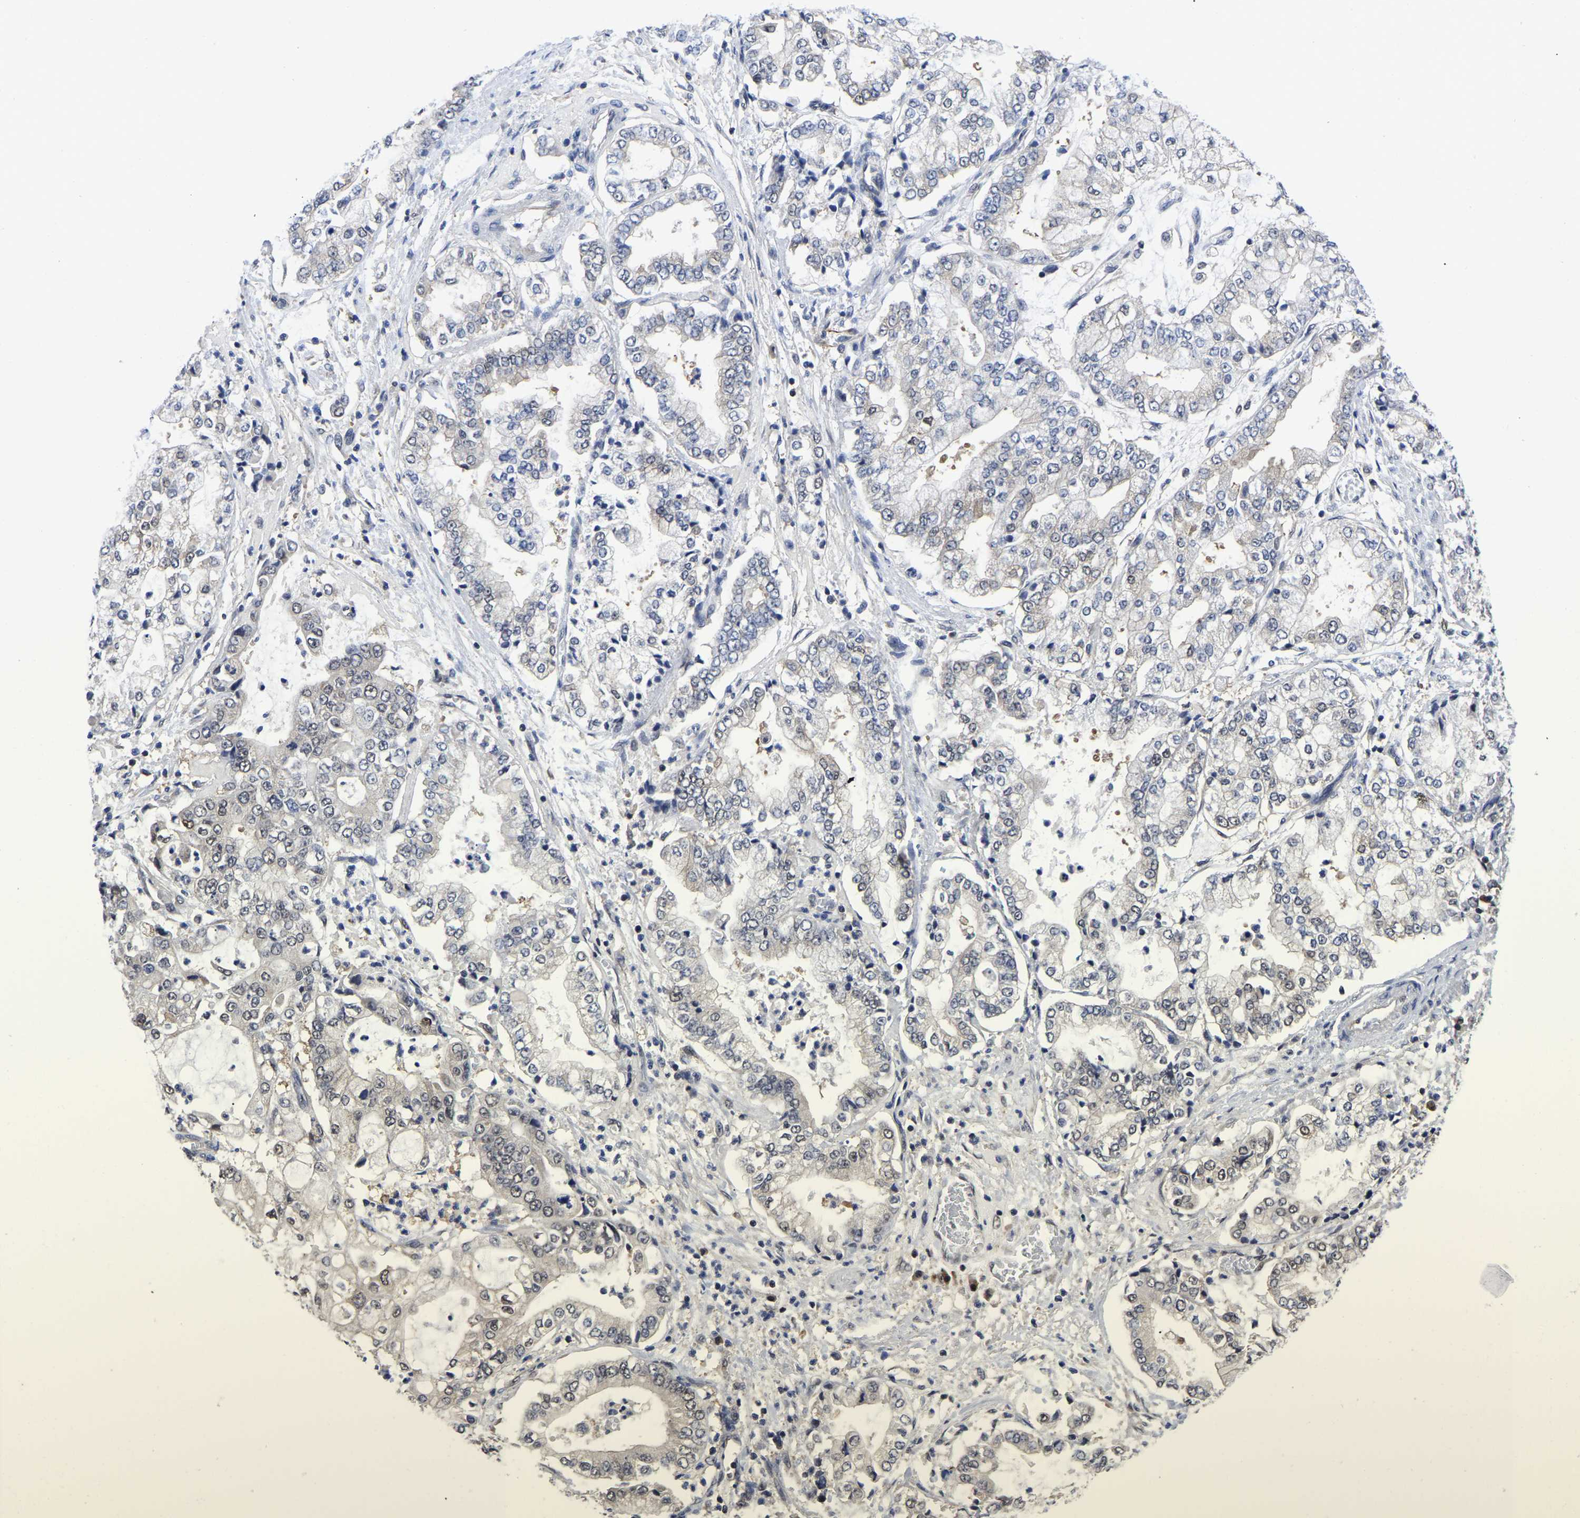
{"staining": {"intensity": "weak", "quantity": "<25%", "location": "cytoplasmic/membranous,nuclear"}, "tissue": "stomach cancer", "cell_type": "Tumor cells", "image_type": "cancer", "snomed": [{"axis": "morphology", "description": "Adenocarcinoma, NOS"}, {"axis": "topography", "description": "Stomach"}], "caption": "A histopathology image of stomach cancer (adenocarcinoma) stained for a protein demonstrates no brown staining in tumor cells.", "gene": "MCOLN2", "patient": {"sex": "male", "age": 76}}